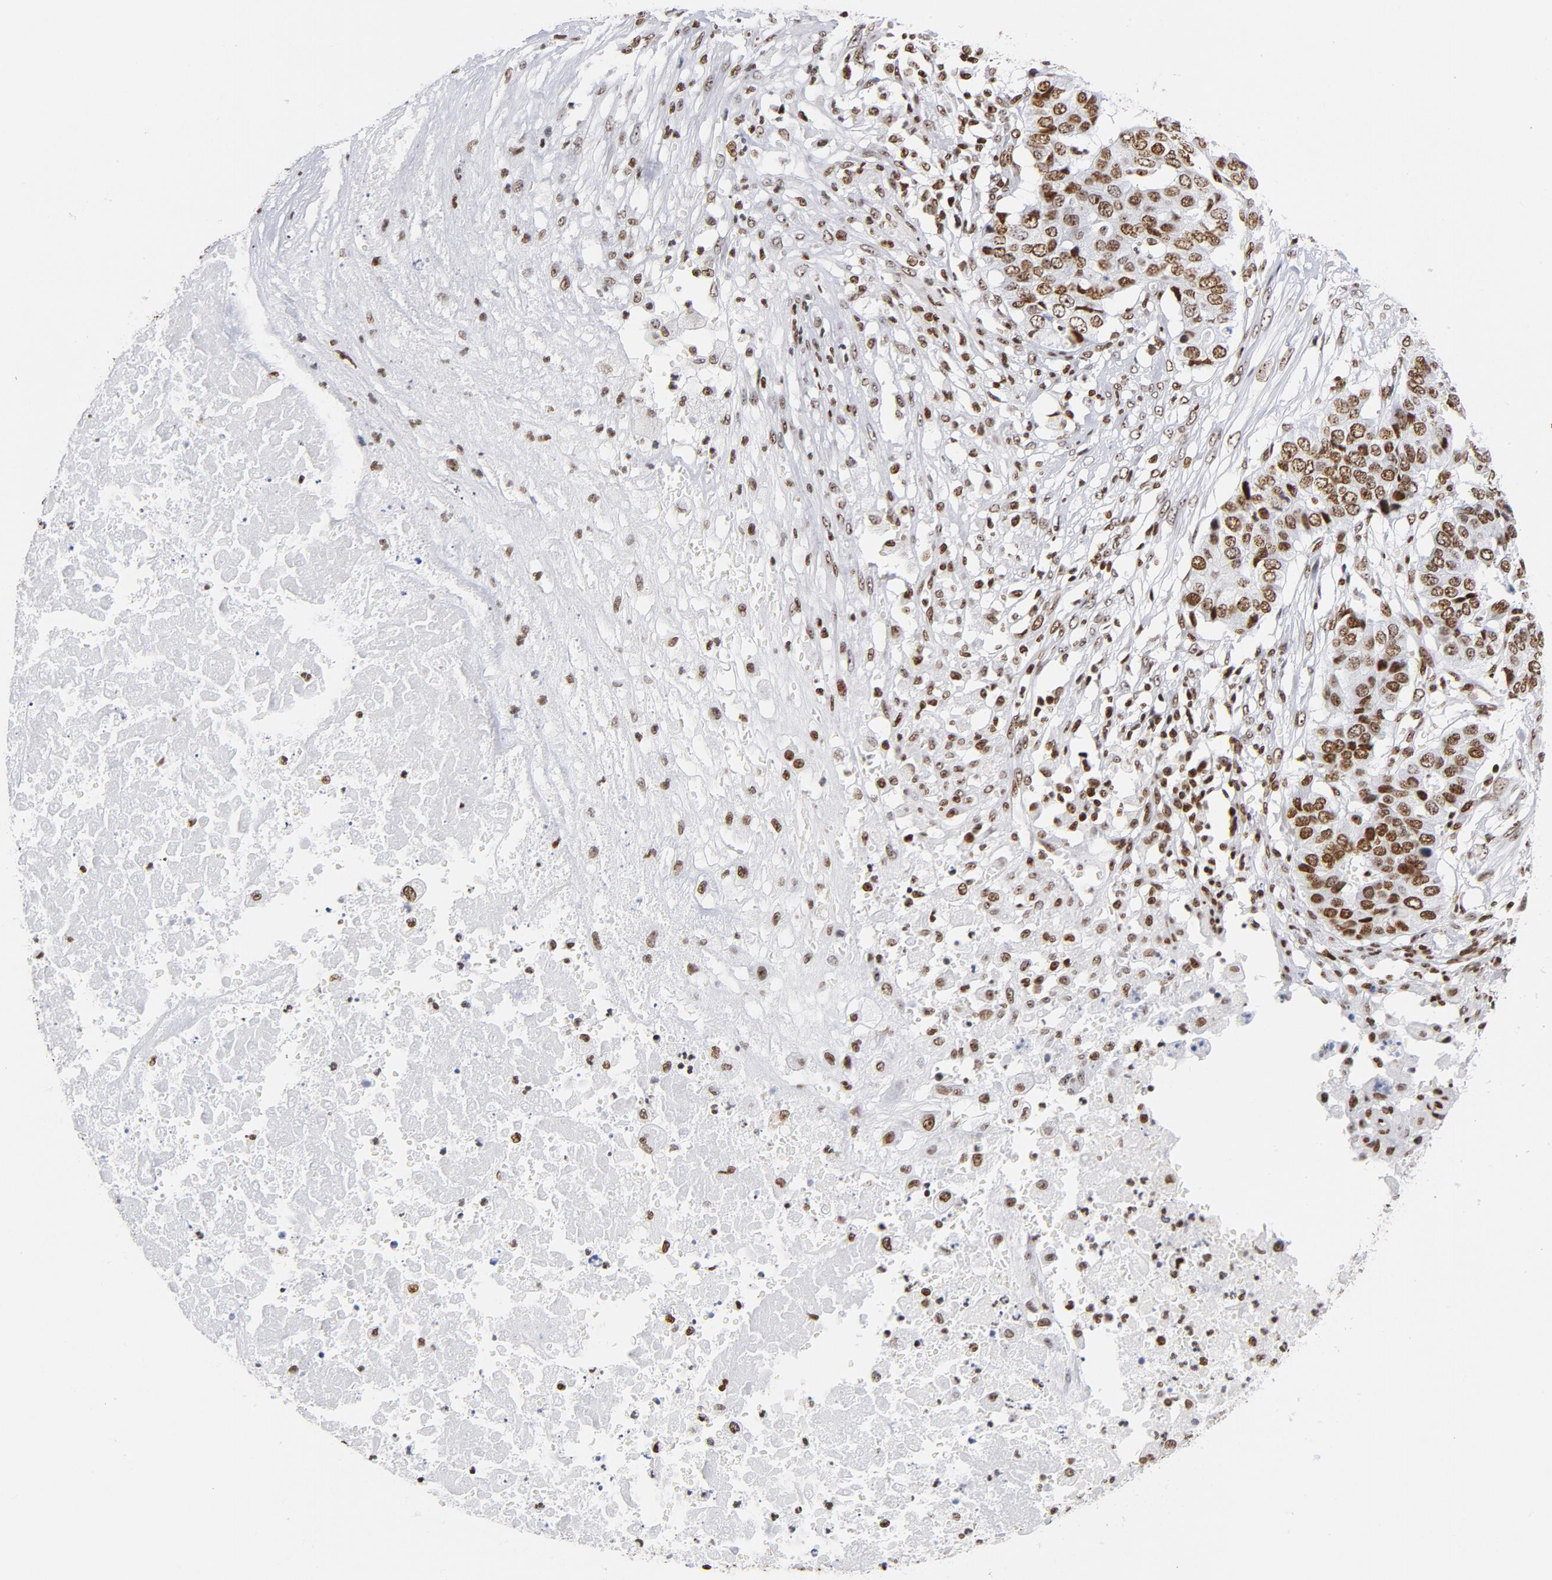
{"staining": {"intensity": "moderate", "quantity": ">75%", "location": "cytoplasmic/membranous,nuclear"}, "tissue": "pancreatic cancer", "cell_type": "Tumor cells", "image_type": "cancer", "snomed": [{"axis": "morphology", "description": "Adenocarcinoma, NOS"}, {"axis": "topography", "description": "Pancreas"}], "caption": "IHC of human pancreatic adenocarcinoma shows medium levels of moderate cytoplasmic/membranous and nuclear positivity in approximately >75% of tumor cells.", "gene": "TOP2B", "patient": {"sex": "male", "age": 50}}